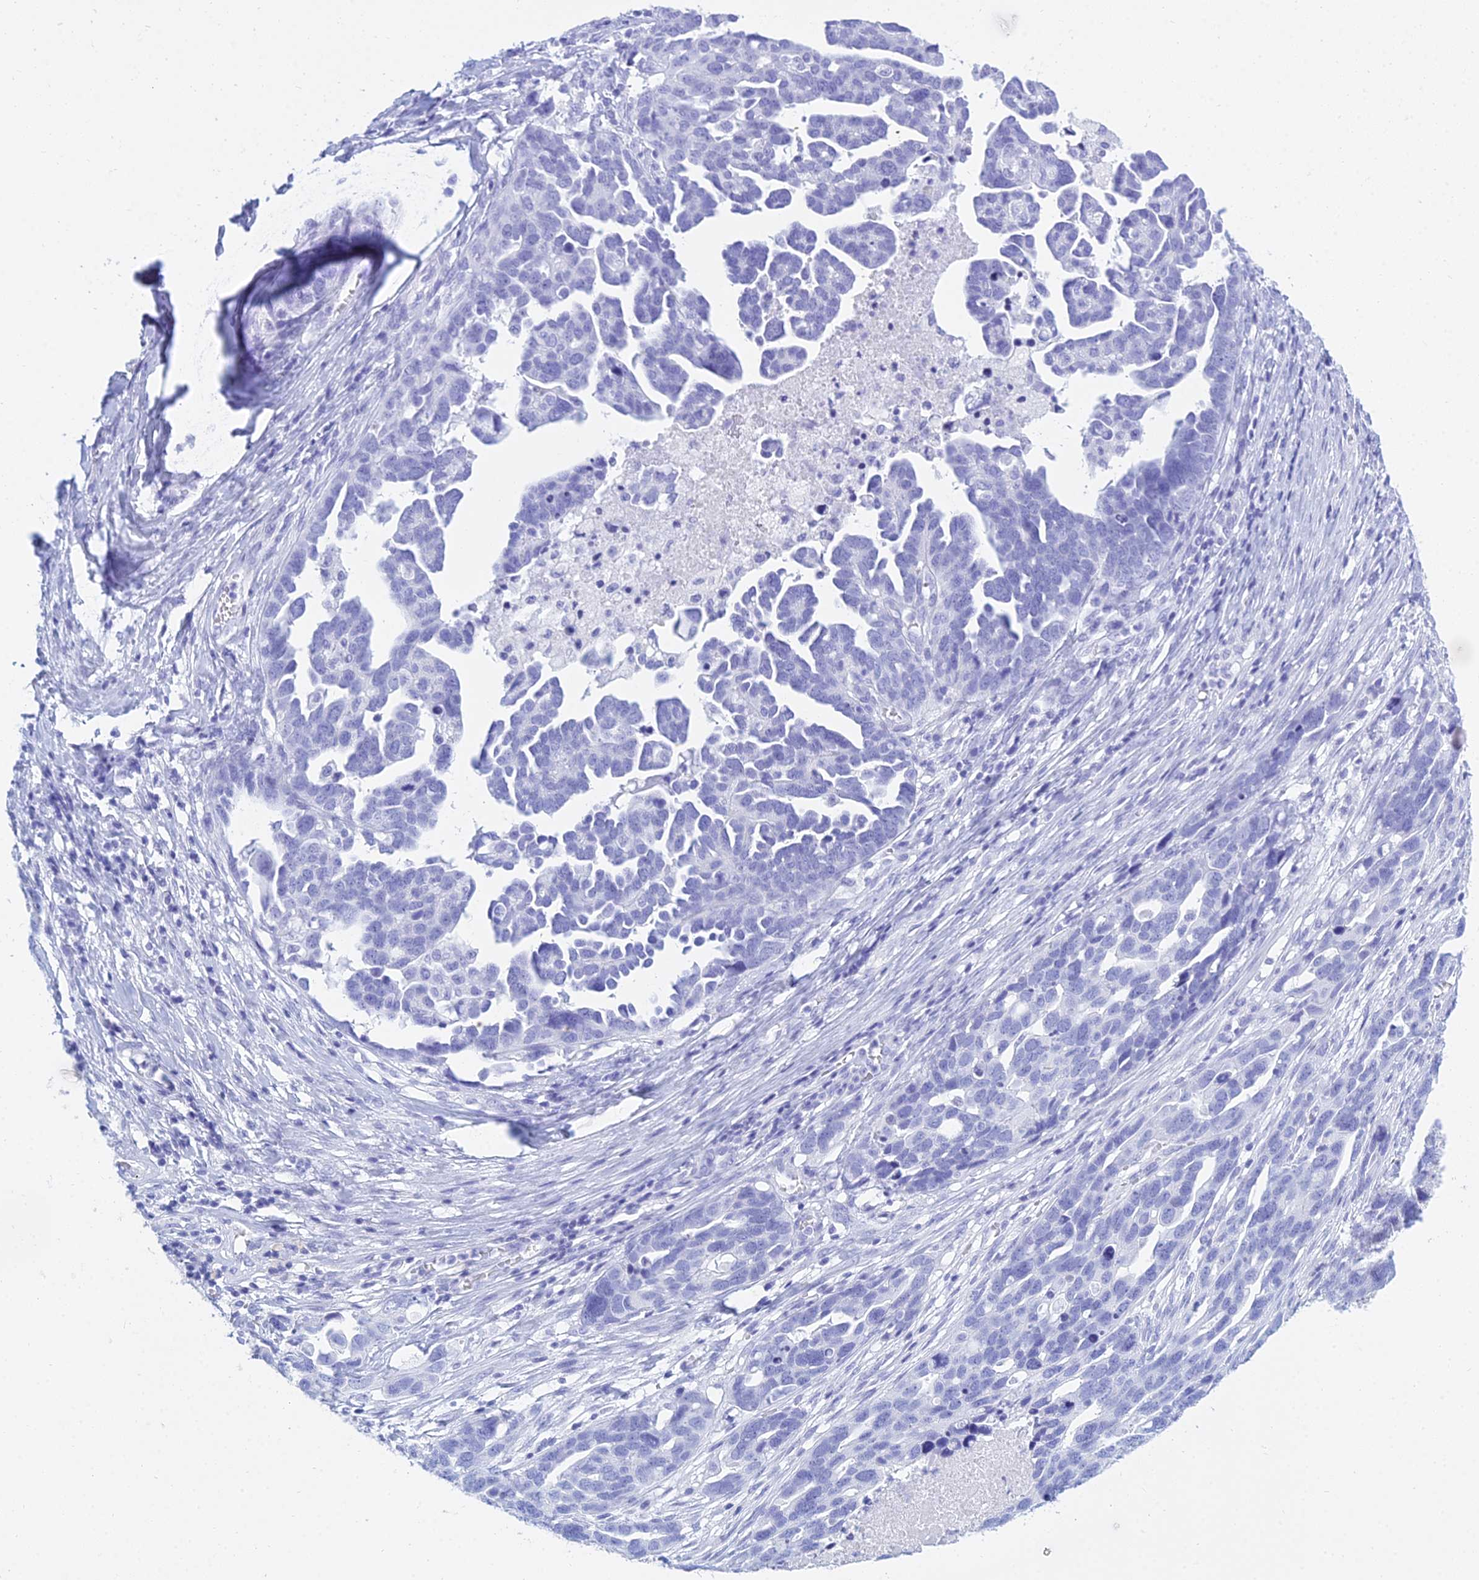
{"staining": {"intensity": "negative", "quantity": "none", "location": "none"}, "tissue": "ovarian cancer", "cell_type": "Tumor cells", "image_type": "cancer", "snomed": [{"axis": "morphology", "description": "Cystadenocarcinoma, serous, NOS"}, {"axis": "topography", "description": "Ovary"}], "caption": "Tumor cells show no significant expression in ovarian cancer.", "gene": "PATE4", "patient": {"sex": "female", "age": 54}}